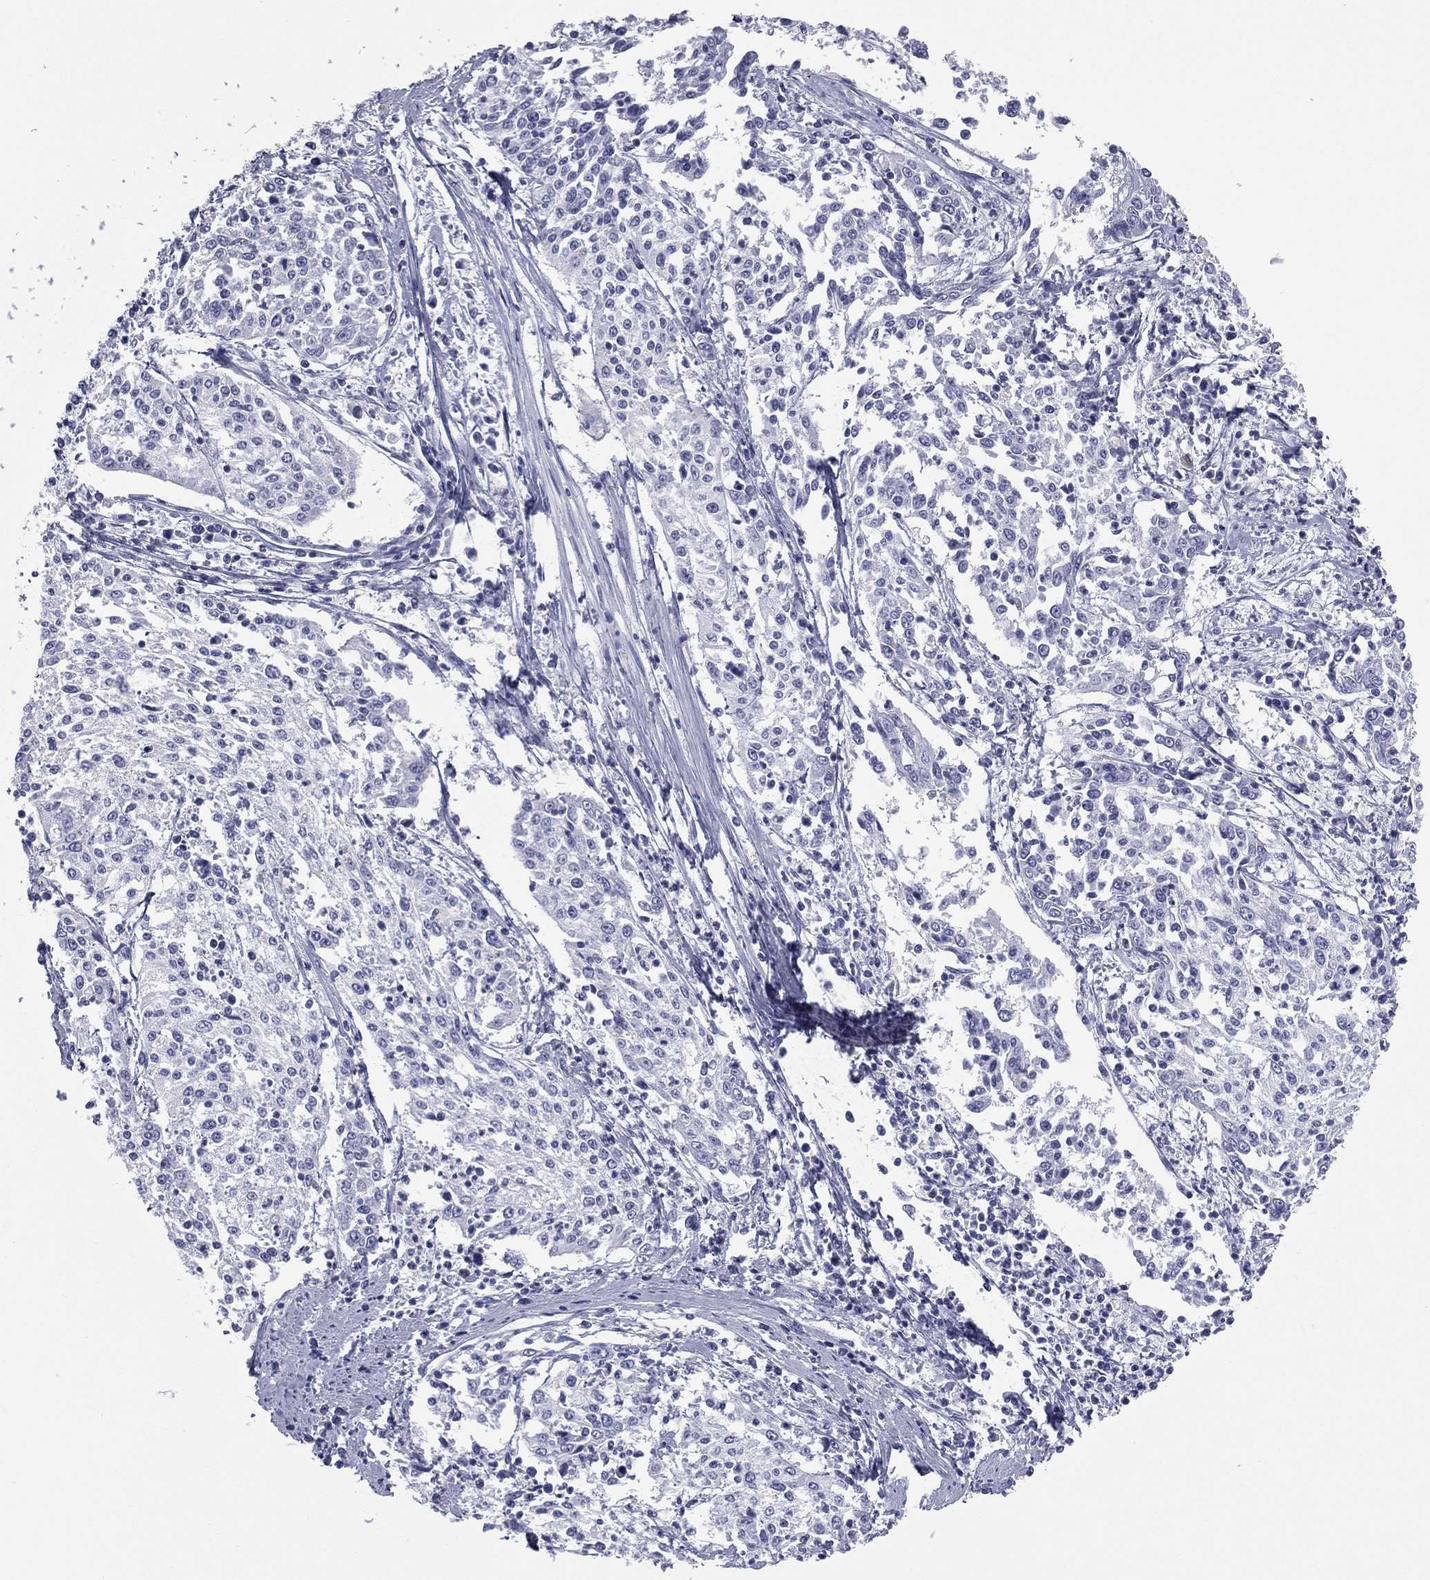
{"staining": {"intensity": "negative", "quantity": "none", "location": "none"}, "tissue": "cervical cancer", "cell_type": "Tumor cells", "image_type": "cancer", "snomed": [{"axis": "morphology", "description": "Squamous cell carcinoma, NOS"}, {"axis": "topography", "description": "Cervix"}], "caption": "DAB (3,3'-diaminobenzidine) immunohistochemical staining of squamous cell carcinoma (cervical) exhibits no significant staining in tumor cells.", "gene": "MLN", "patient": {"sex": "female", "age": 41}}